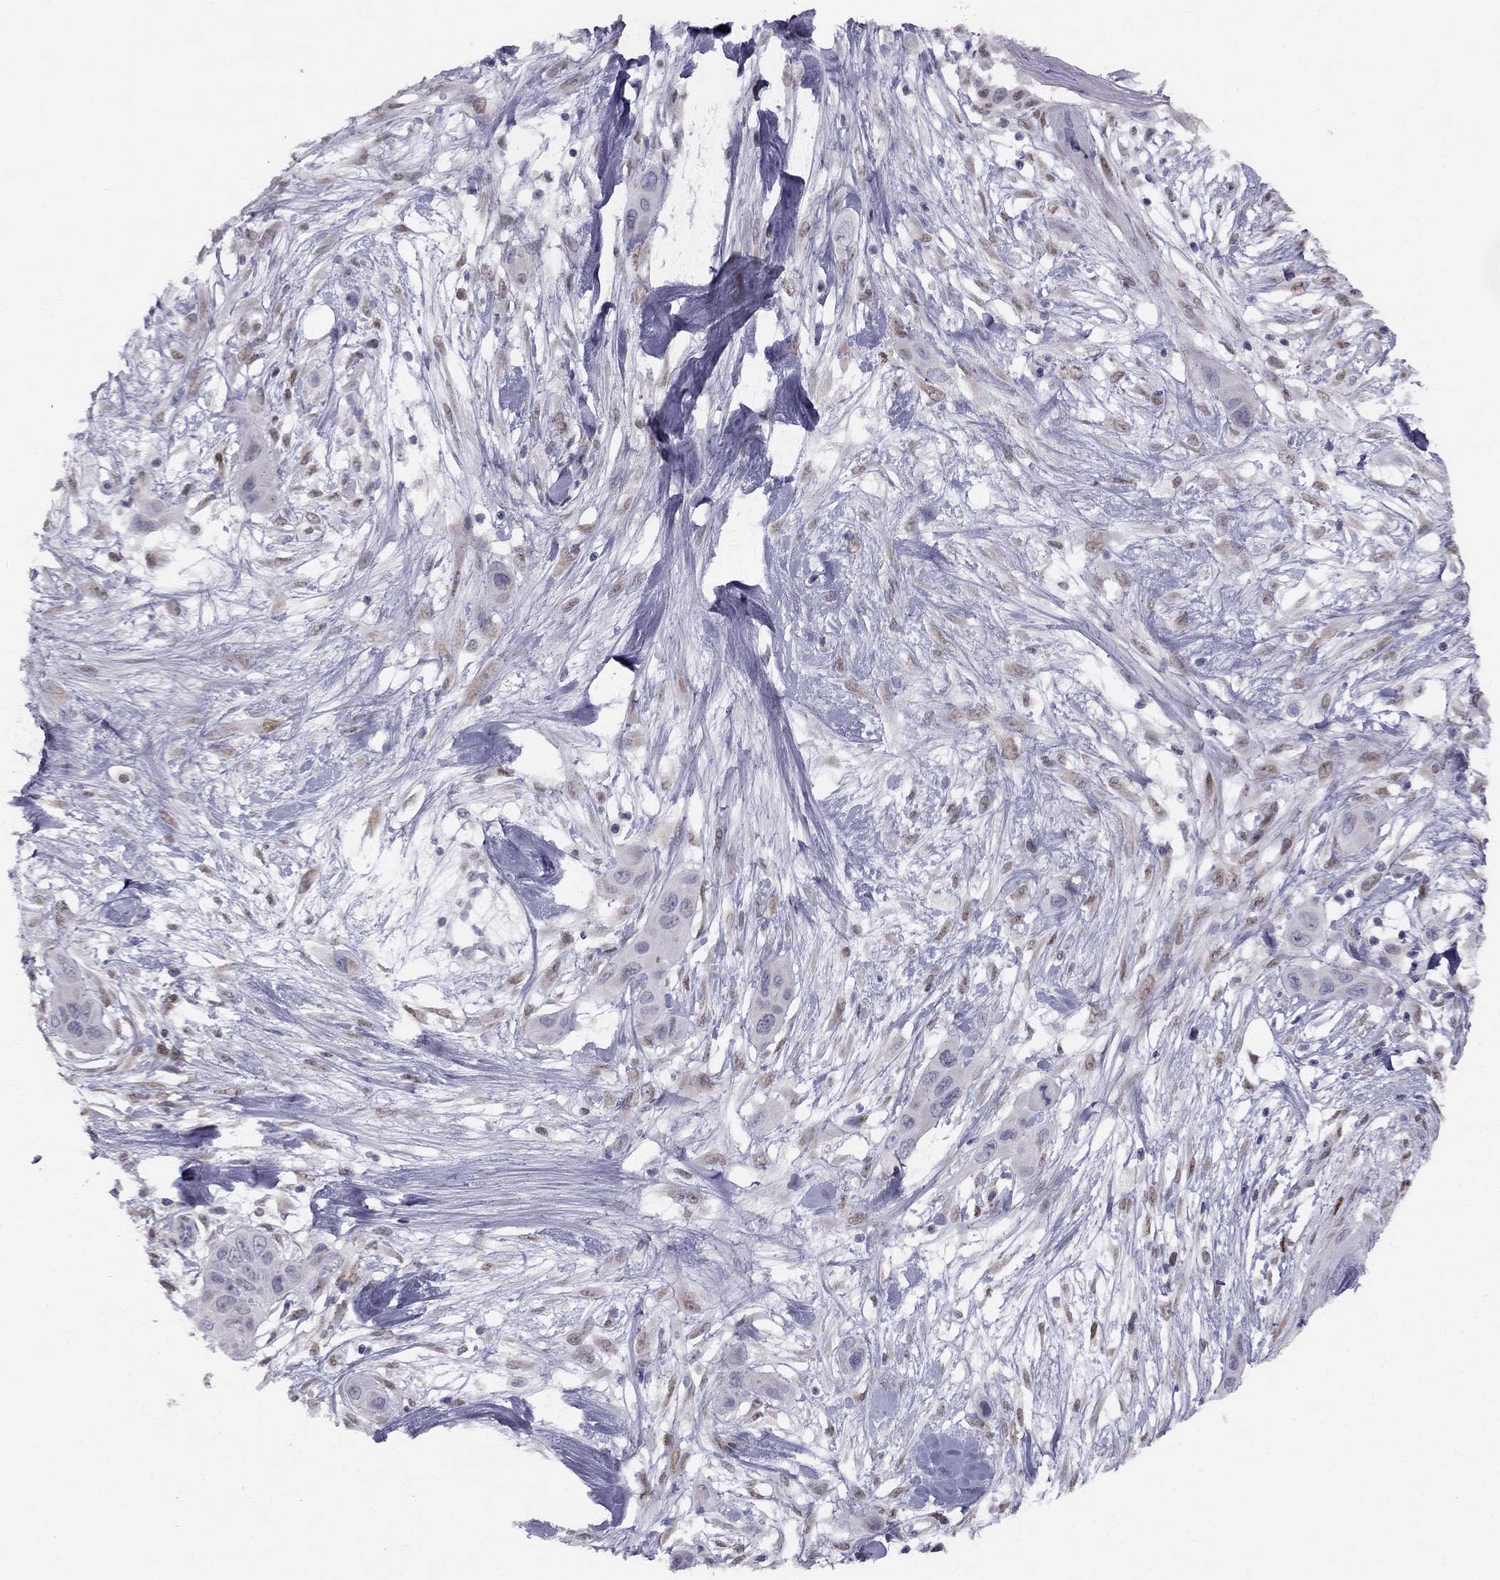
{"staining": {"intensity": "negative", "quantity": "none", "location": "none"}, "tissue": "skin cancer", "cell_type": "Tumor cells", "image_type": "cancer", "snomed": [{"axis": "morphology", "description": "Squamous cell carcinoma, NOS"}, {"axis": "topography", "description": "Skin"}], "caption": "Immunohistochemical staining of human skin squamous cell carcinoma reveals no significant positivity in tumor cells. (Immunohistochemistry (ihc), brightfield microscopy, high magnification).", "gene": "TRPS1", "patient": {"sex": "male", "age": 79}}